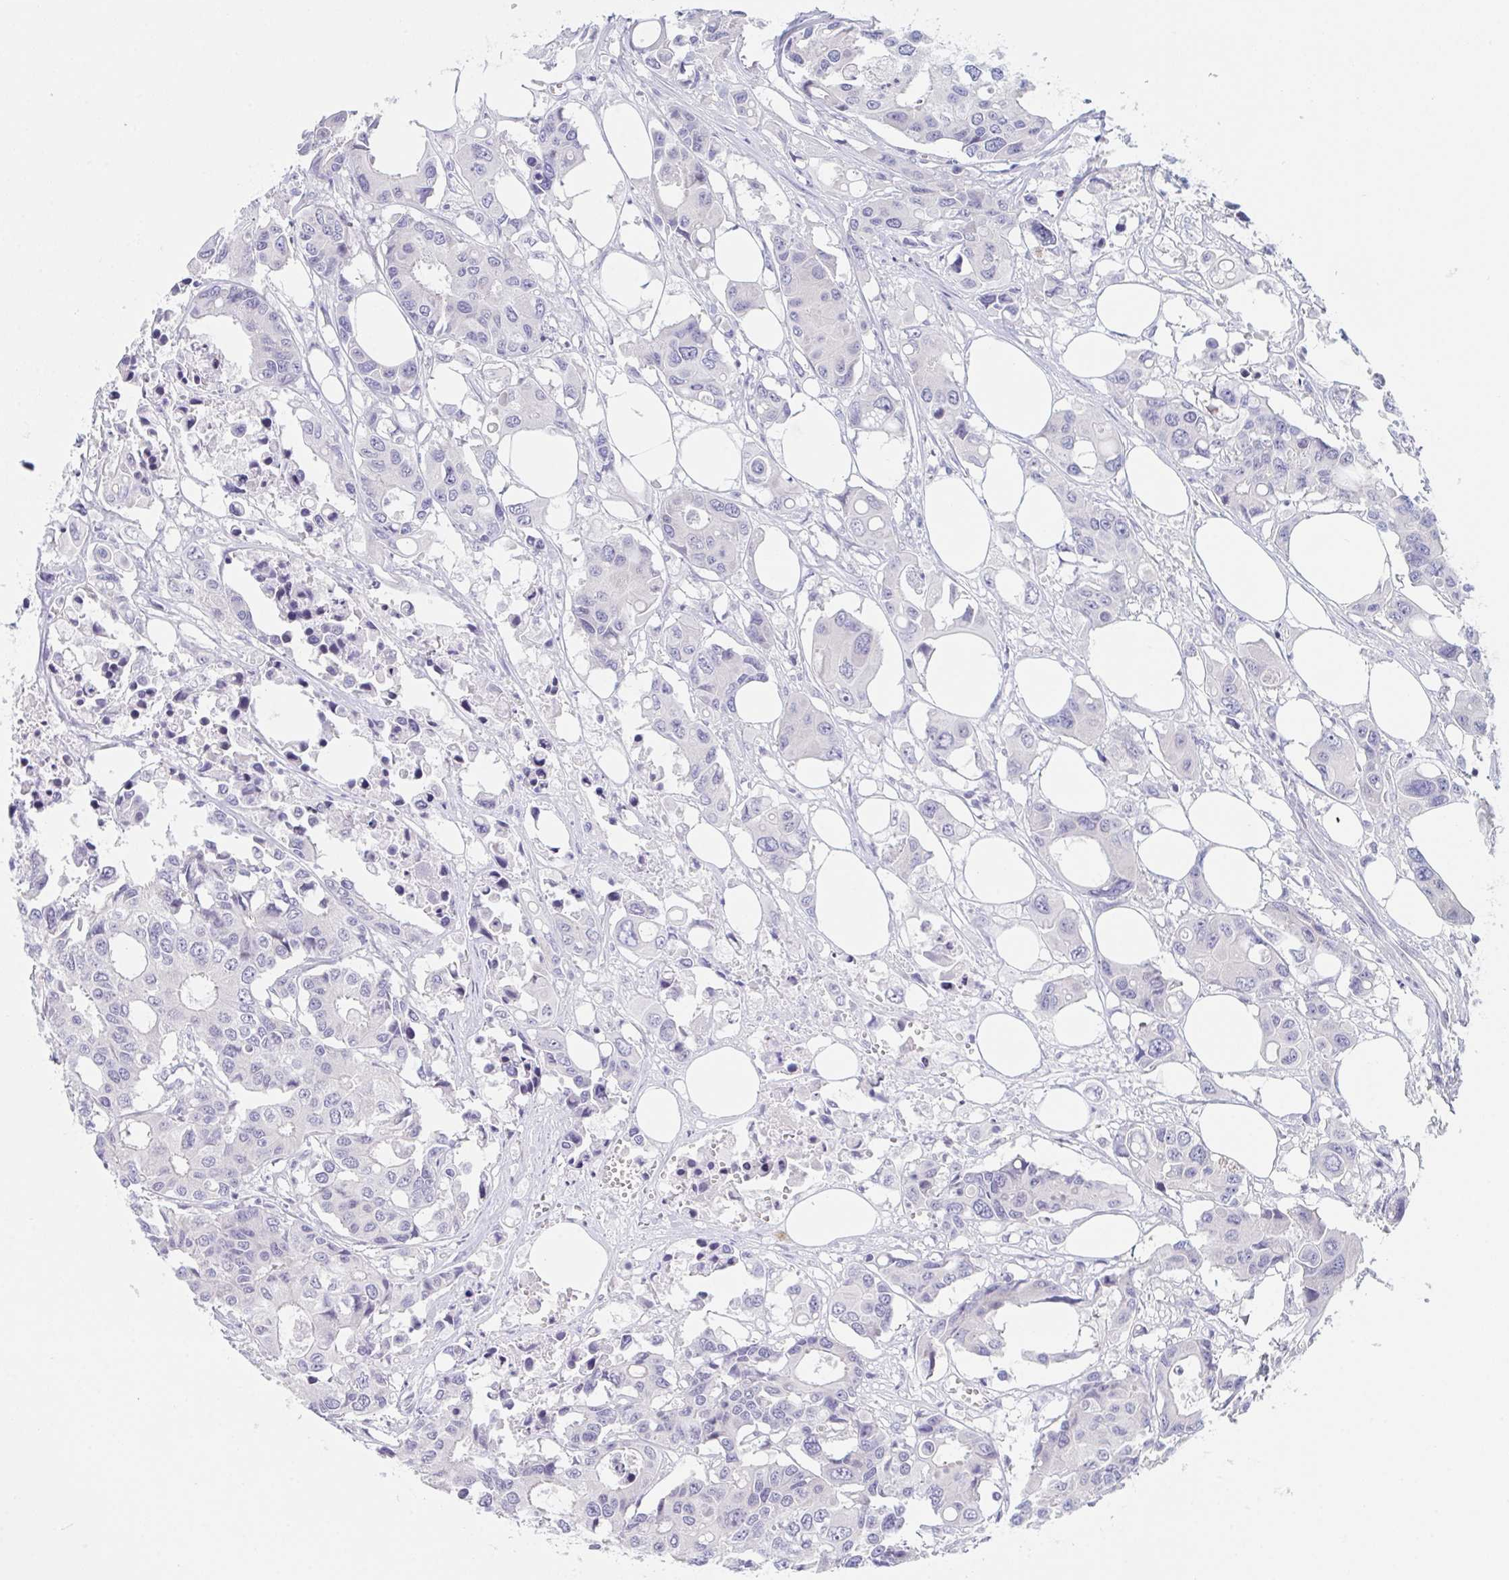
{"staining": {"intensity": "negative", "quantity": "none", "location": "none"}, "tissue": "colorectal cancer", "cell_type": "Tumor cells", "image_type": "cancer", "snomed": [{"axis": "morphology", "description": "Adenocarcinoma, NOS"}, {"axis": "topography", "description": "Colon"}], "caption": "The photomicrograph exhibits no significant staining in tumor cells of colorectal cancer (adenocarcinoma).", "gene": "NAA30", "patient": {"sex": "male", "age": 77}}